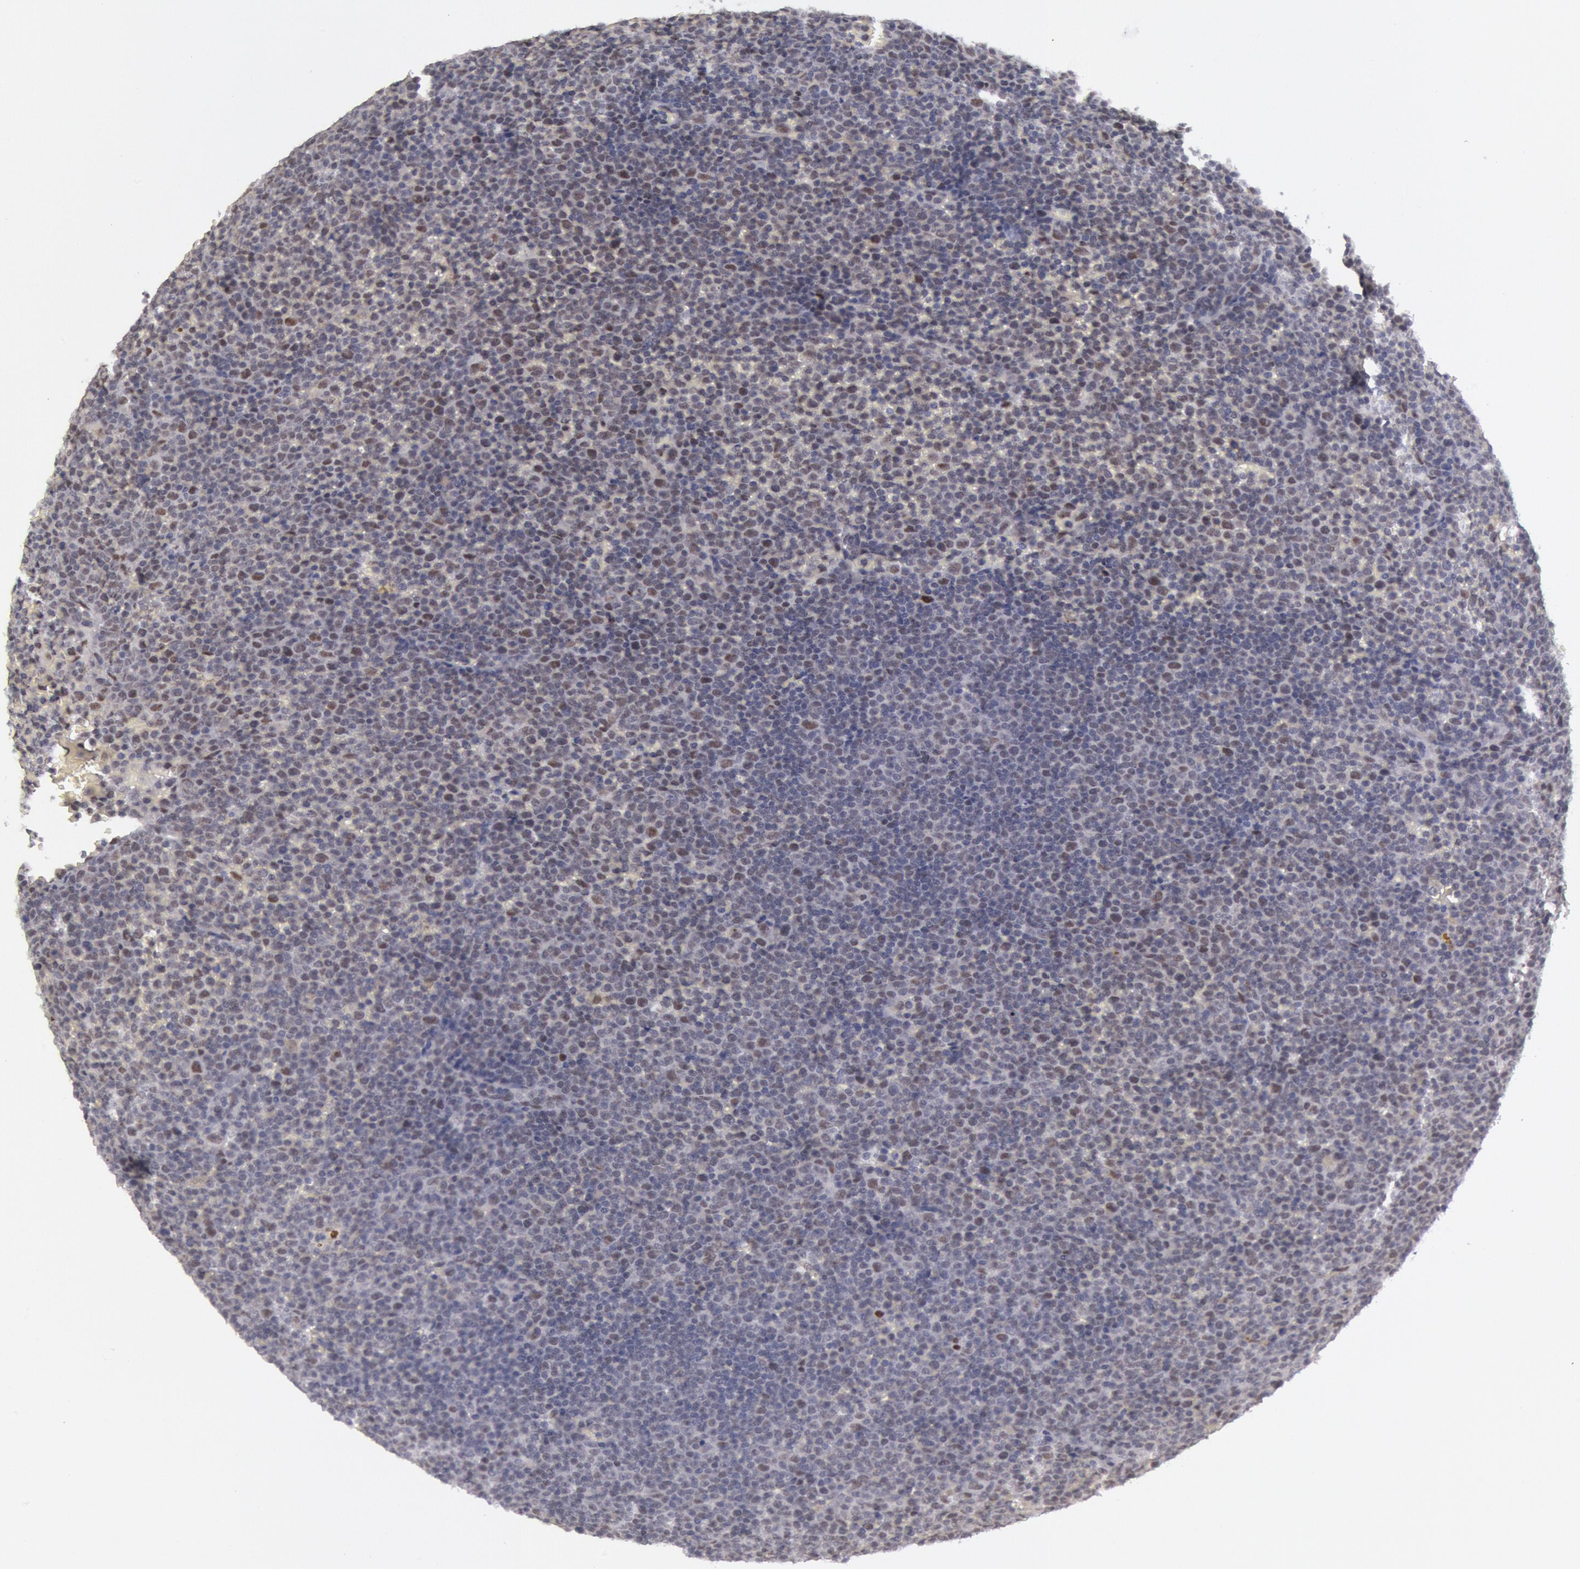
{"staining": {"intensity": "moderate", "quantity": "<25%", "location": "nuclear"}, "tissue": "lymphoma", "cell_type": "Tumor cells", "image_type": "cancer", "snomed": [{"axis": "morphology", "description": "Malignant lymphoma, non-Hodgkin's type, Low grade"}, {"axis": "topography", "description": "Lymph node"}], "caption": "Human low-grade malignant lymphoma, non-Hodgkin's type stained with a brown dye demonstrates moderate nuclear positive staining in about <25% of tumor cells.", "gene": "PPP4R3B", "patient": {"sex": "male", "age": 50}}